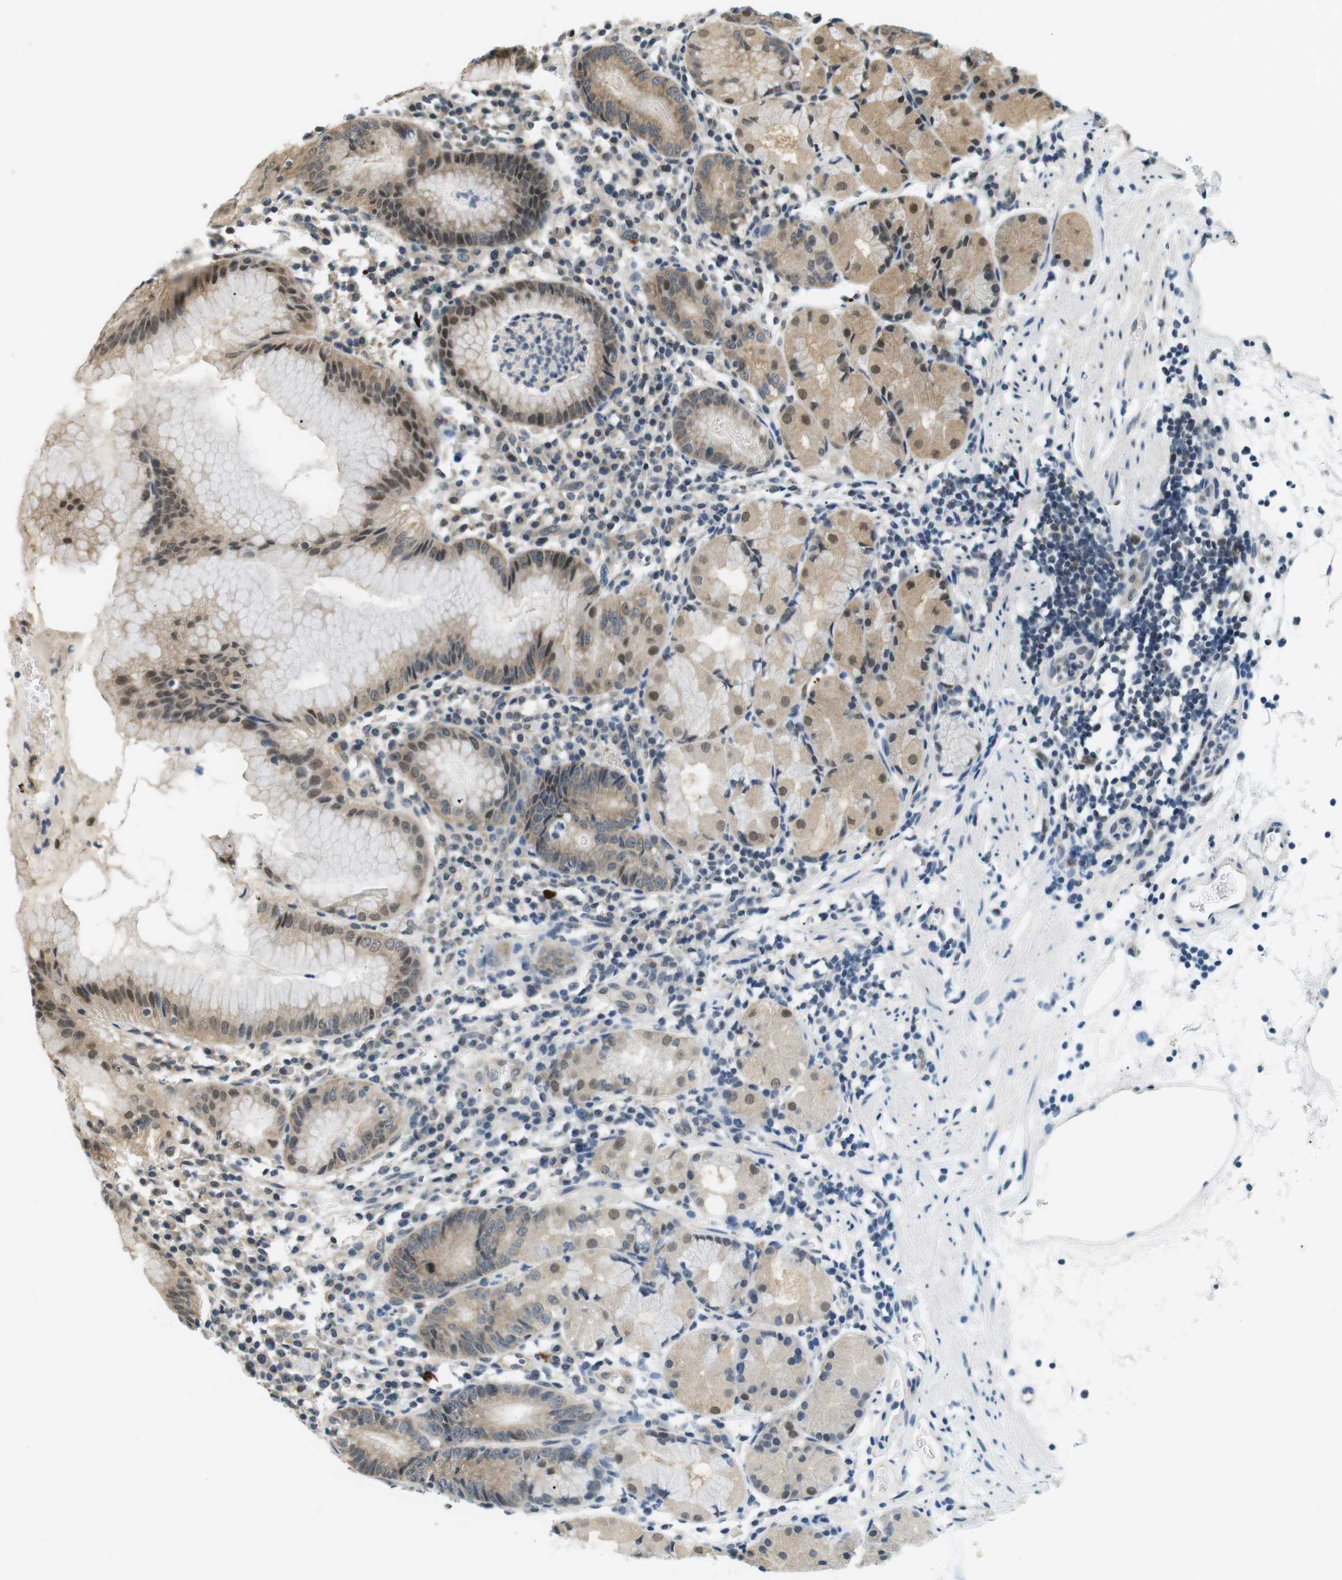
{"staining": {"intensity": "moderate", "quantity": "25%-75%", "location": "cytoplasmic/membranous,nuclear"}, "tissue": "stomach", "cell_type": "Glandular cells", "image_type": "normal", "snomed": [{"axis": "morphology", "description": "Normal tissue, NOS"}, {"axis": "topography", "description": "Stomach"}, {"axis": "topography", "description": "Stomach, lower"}], "caption": "Immunohistochemistry (DAB (3,3'-diaminobenzidine)) staining of unremarkable human stomach reveals moderate cytoplasmic/membranous,nuclear protein expression in approximately 25%-75% of glandular cells. Immunohistochemistry stains the protein in brown and the nuclei are stained blue.", "gene": "CSNK2B", "patient": {"sex": "female", "age": 75}}